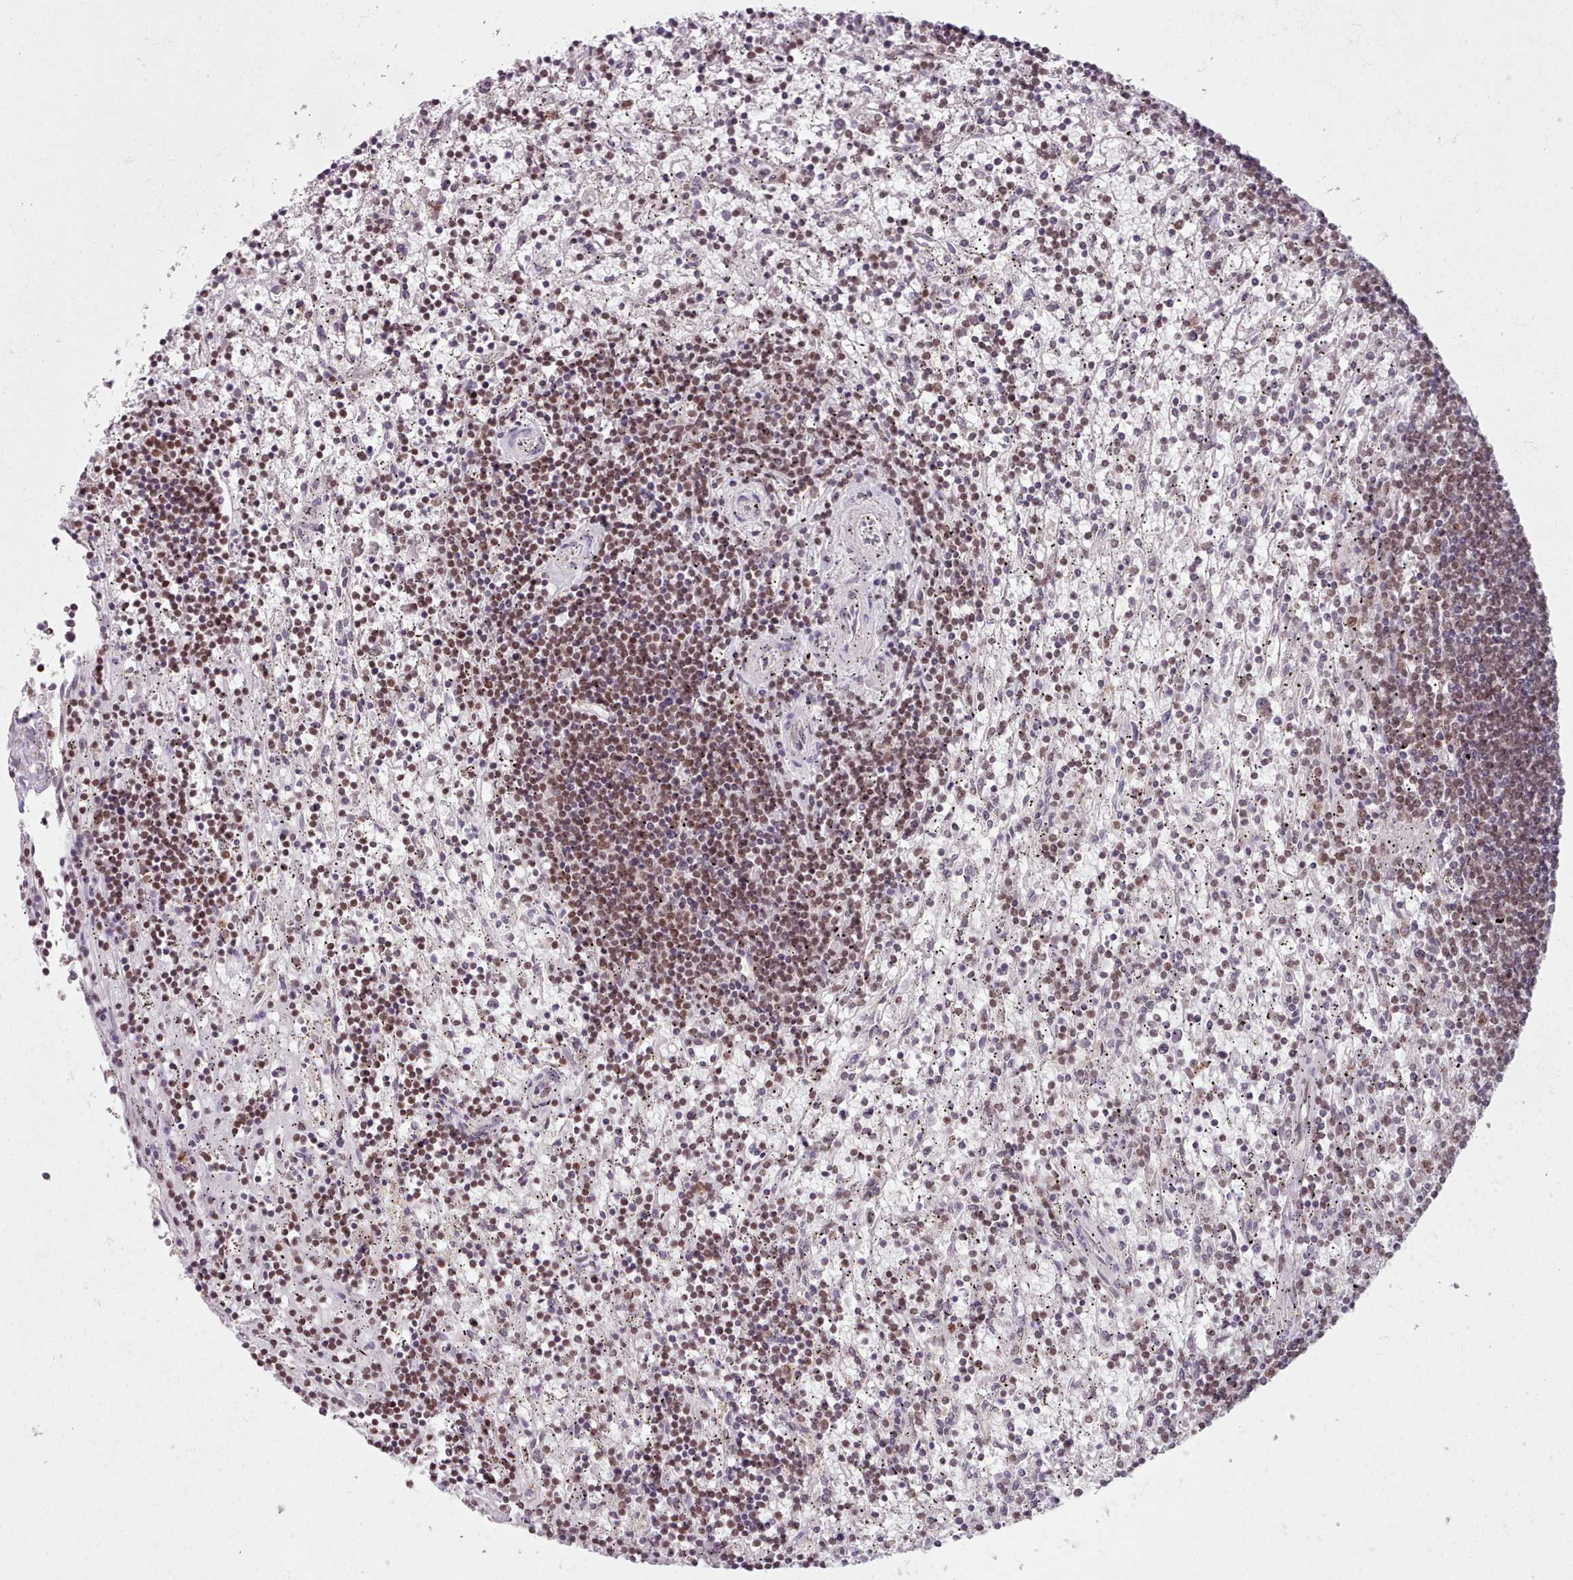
{"staining": {"intensity": "moderate", "quantity": ">75%", "location": "nuclear"}, "tissue": "lymphoma", "cell_type": "Tumor cells", "image_type": "cancer", "snomed": [{"axis": "morphology", "description": "Malignant lymphoma, non-Hodgkin's type, Low grade"}, {"axis": "topography", "description": "Spleen"}], "caption": "Malignant lymphoma, non-Hodgkin's type (low-grade) stained with immunohistochemistry exhibits moderate nuclear expression in about >75% of tumor cells.", "gene": "SRRM1", "patient": {"sex": "male", "age": 76}}